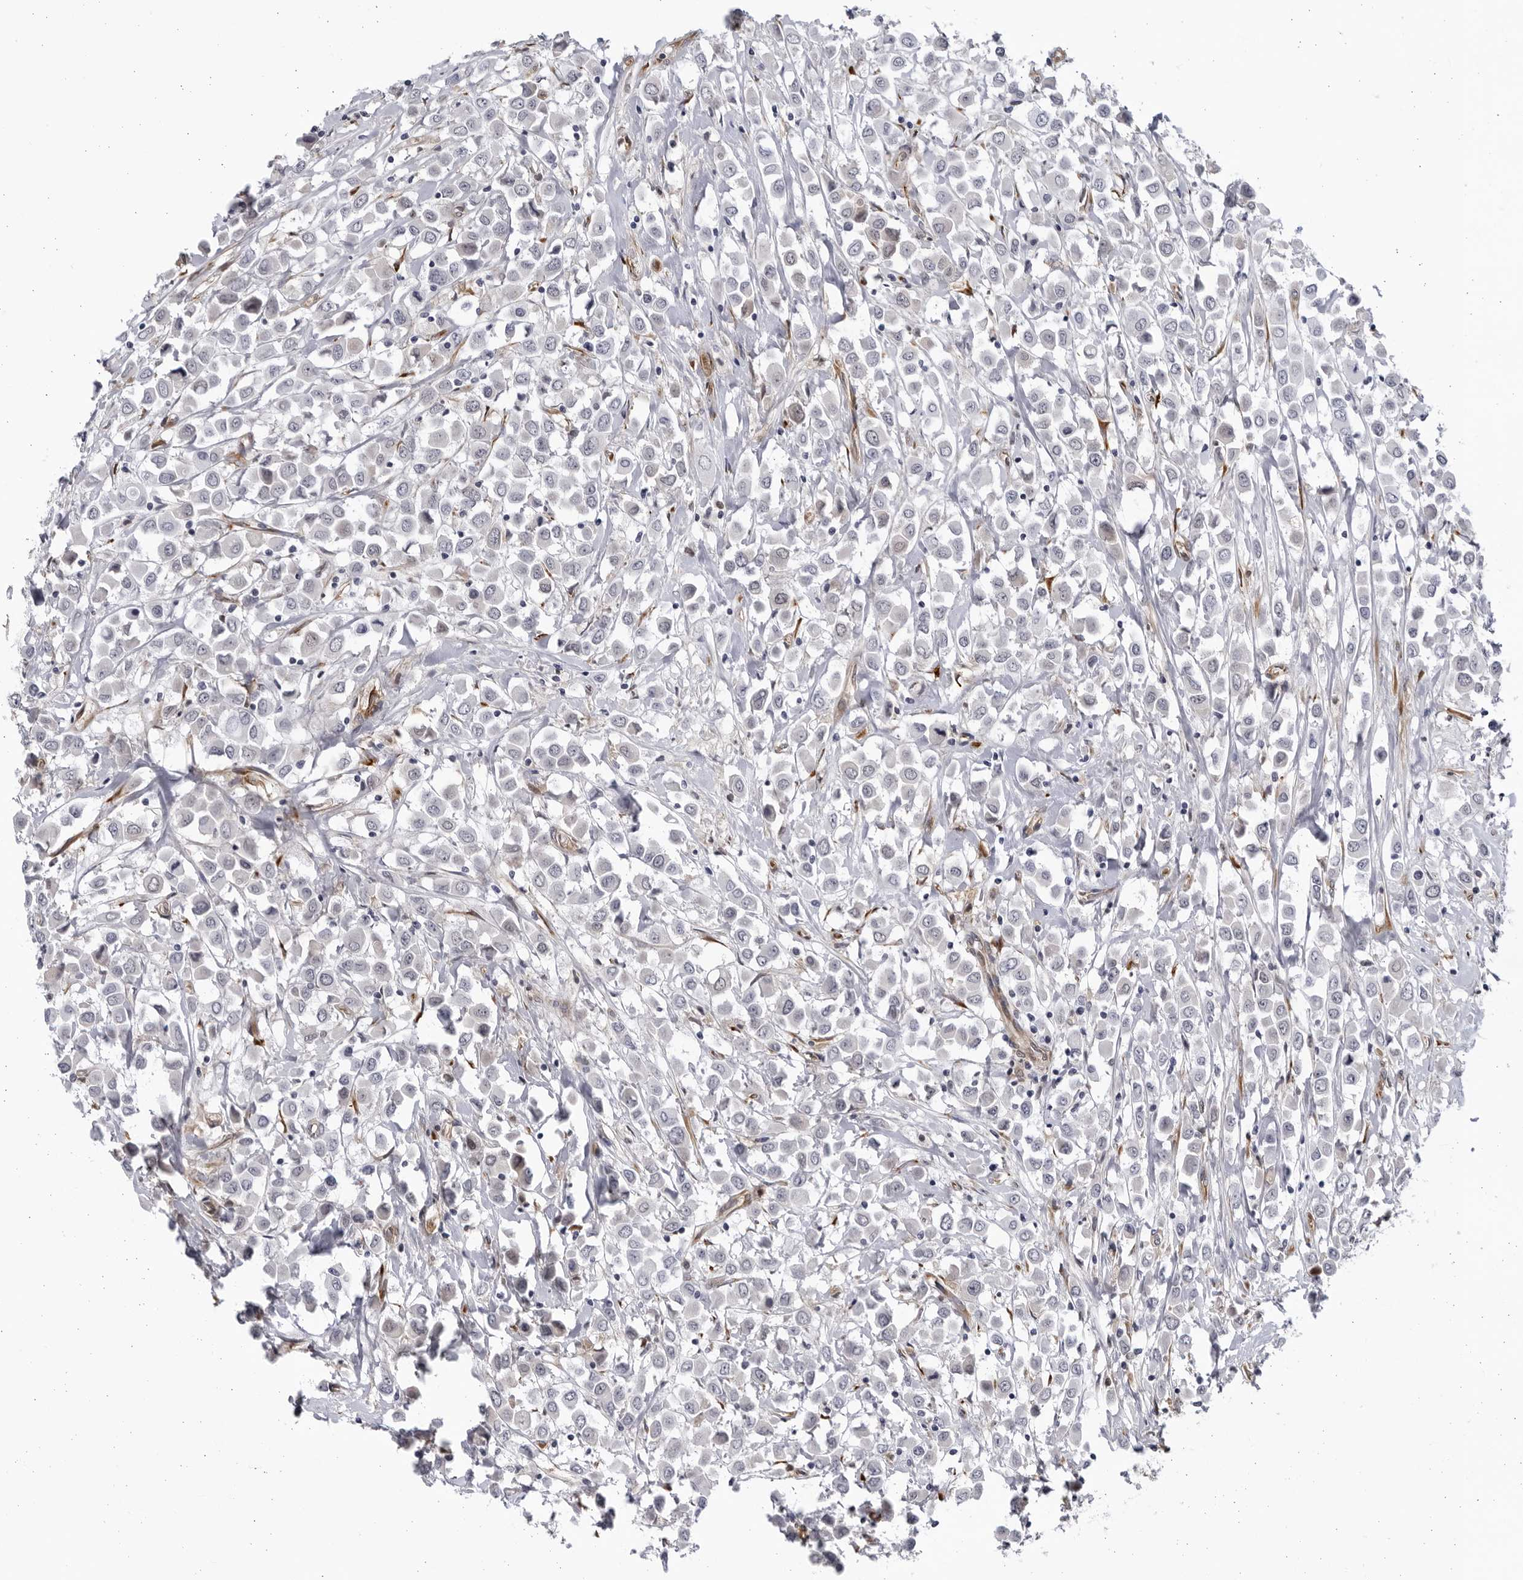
{"staining": {"intensity": "negative", "quantity": "none", "location": "none"}, "tissue": "breast cancer", "cell_type": "Tumor cells", "image_type": "cancer", "snomed": [{"axis": "morphology", "description": "Duct carcinoma"}, {"axis": "topography", "description": "Breast"}], "caption": "Immunohistochemical staining of breast cancer (invasive ductal carcinoma) demonstrates no significant positivity in tumor cells.", "gene": "BMP2K", "patient": {"sex": "female", "age": 61}}